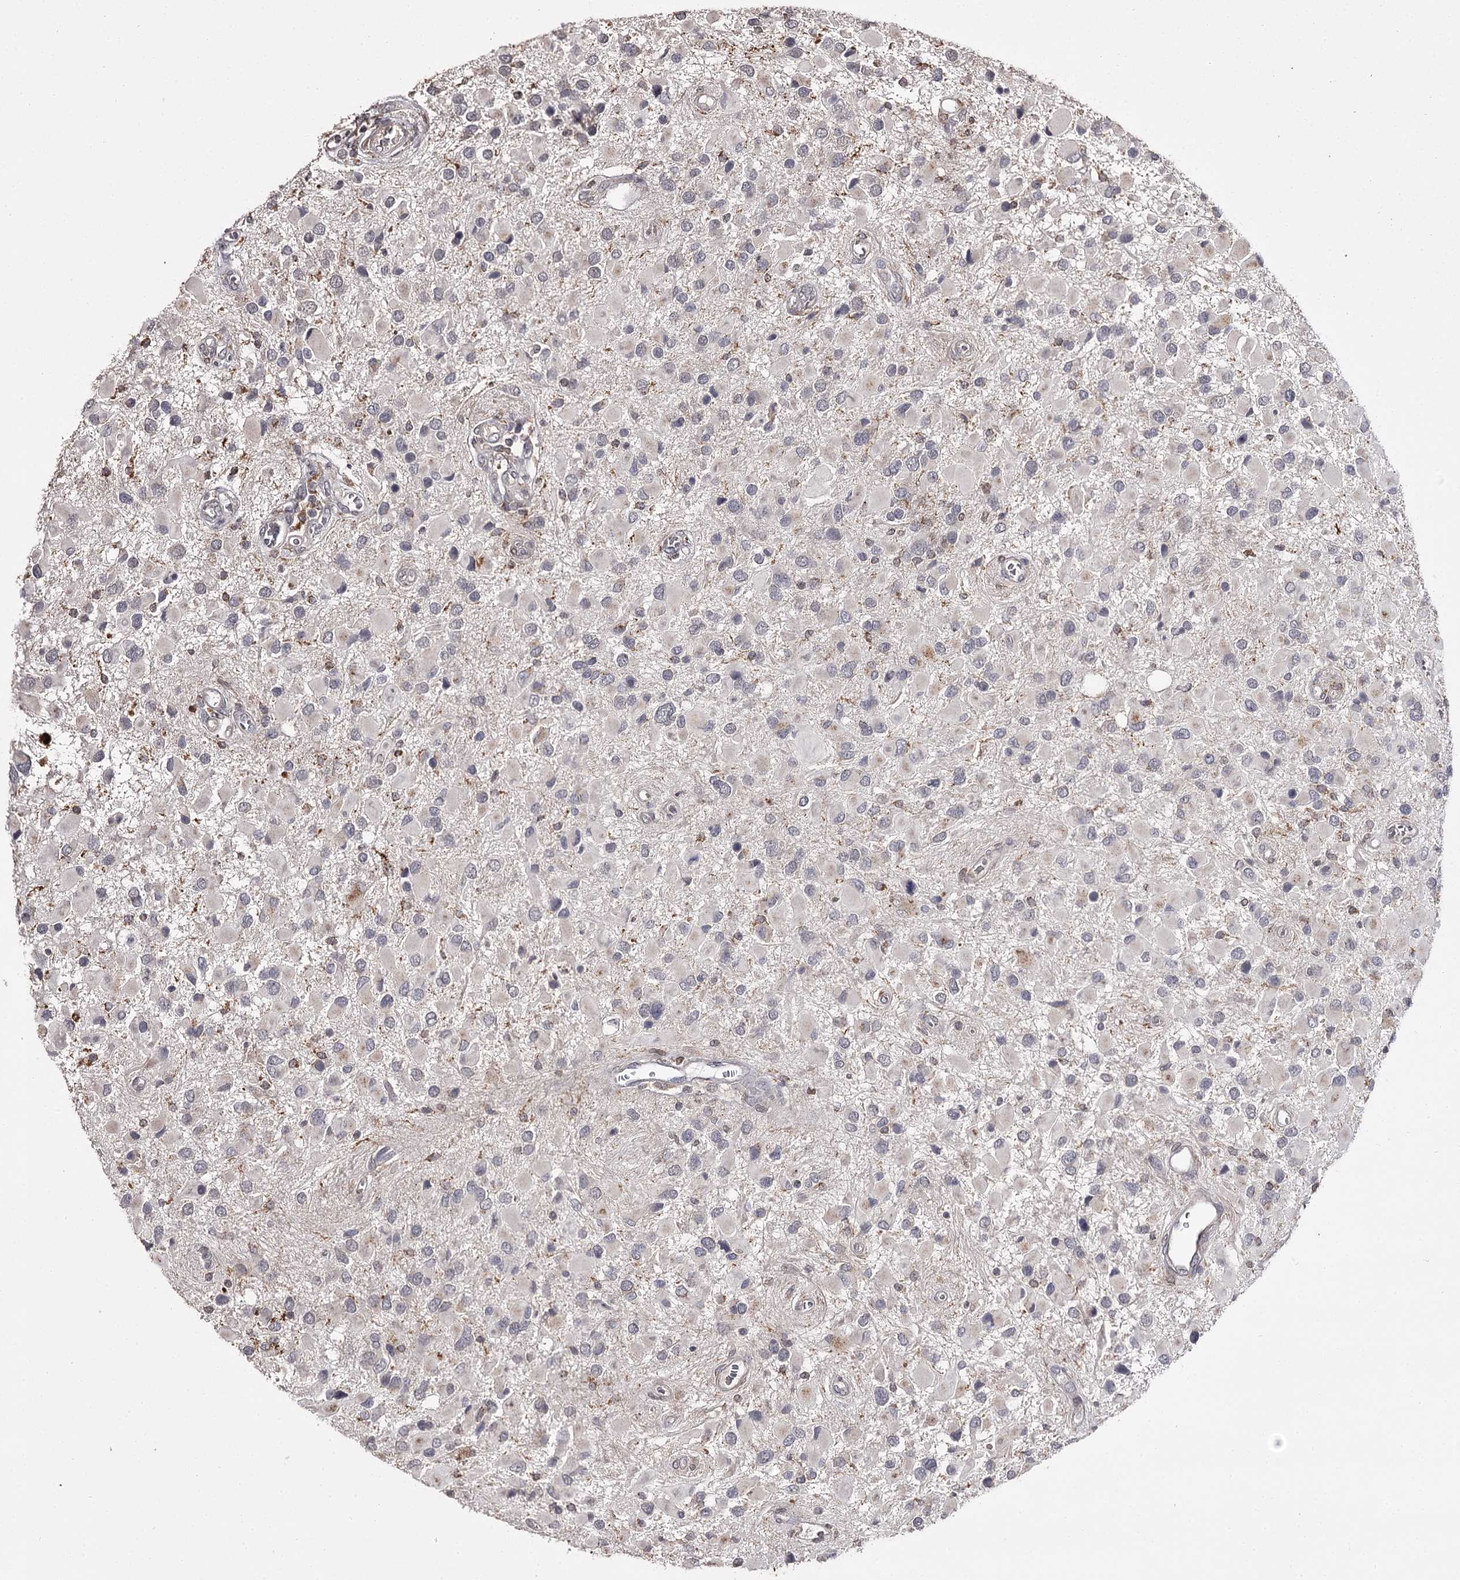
{"staining": {"intensity": "negative", "quantity": "none", "location": "none"}, "tissue": "glioma", "cell_type": "Tumor cells", "image_type": "cancer", "snomed": [{"axis": "morphology", "description": "Glioma, malignant, High grade"}, {"axis": "topography", "description": "Brain"}], "caption": "Immunohistochemistry histopathology image of neoplastic tissue: malignant glioma (high-grade) stained with DAB shows no significant protein positivity in tumor cells.", "gene": "SLC32A1", "patient": {"sex": "male", "age": 53}}